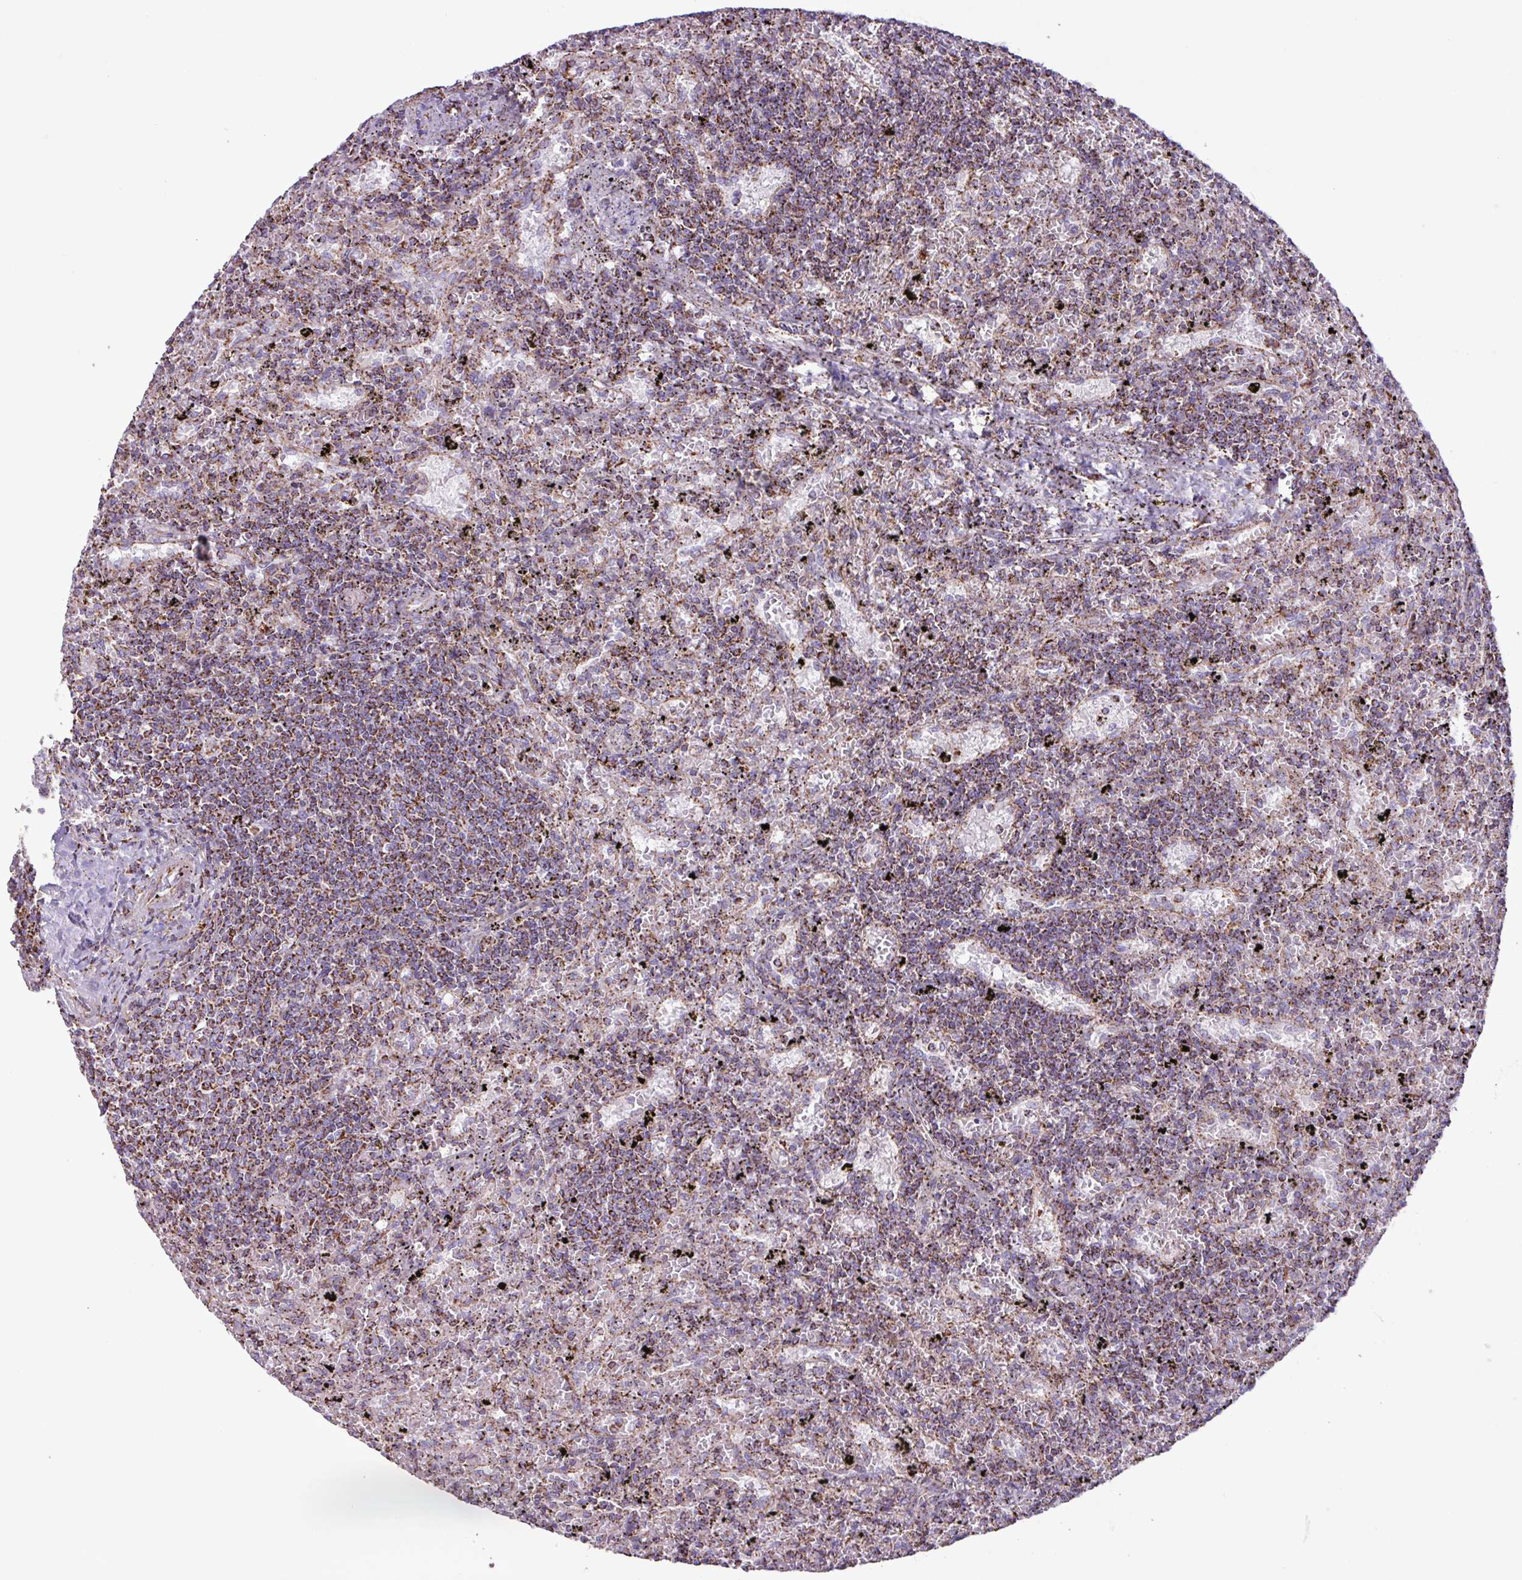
{"staining": {"intensity": "strong", "quantity": ">75%", "location": "cytoplasmic/membranous"}, "tissue": "lymphoma", "cell_type": "Tumor cells", "image_type": "cancer", "snomed": [{"axis": "morphology", "description": "Malignant lymphoma, non-Hodgkin's type, Low grade"}, {"axis": "topography", "description": "Spleen"}], "caption": "The micrograph reveals immunohistochemical staining of lymphoma. There is strong cytoplasmic/membranous positivity is identified in about >75% of tumor cells. Nuclei are stained in blue.", "gene": "RTL3", "patient": {"sex": "male", "age": 76}}